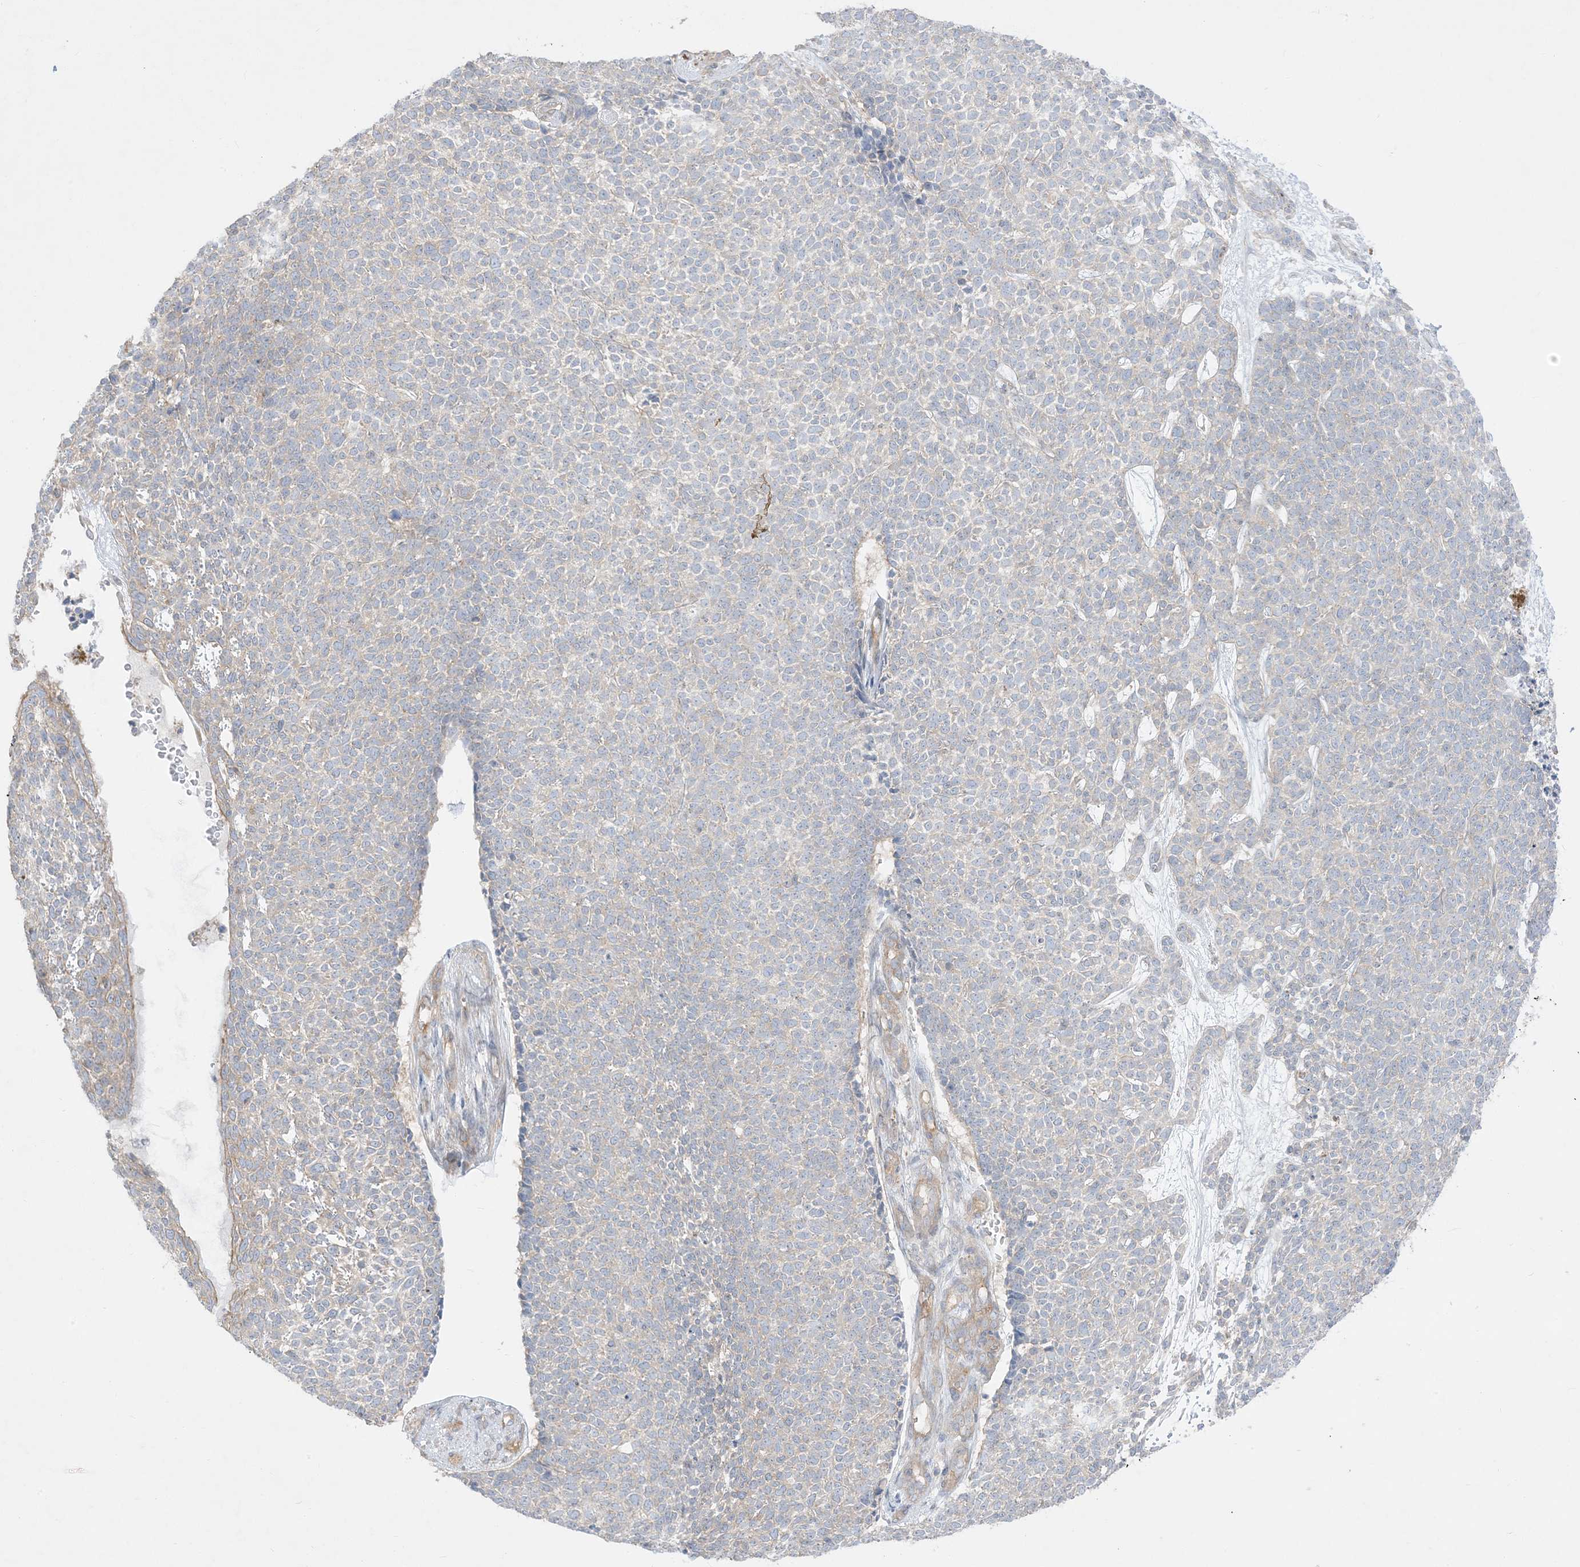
{"staining": {"intensity": "negative", "quantity": "none", "location": "none"}, "tissue": "skin cancer", "cell_type": "Tumor cells", "image_type": "cancer", "snomed": [{"axis": "morphology", "description": "Basal cell carcinoma"}, {"axis": "topography", "description": "Skin"}], "caption": "Tumor cells show no significant protein staining in basal cell carcinoma (skin). (Brightfield microscopy of DAB IHC at high magnification).", "gene": "ARHGEF9", "patient": {"sex": "female", "age": 84}}